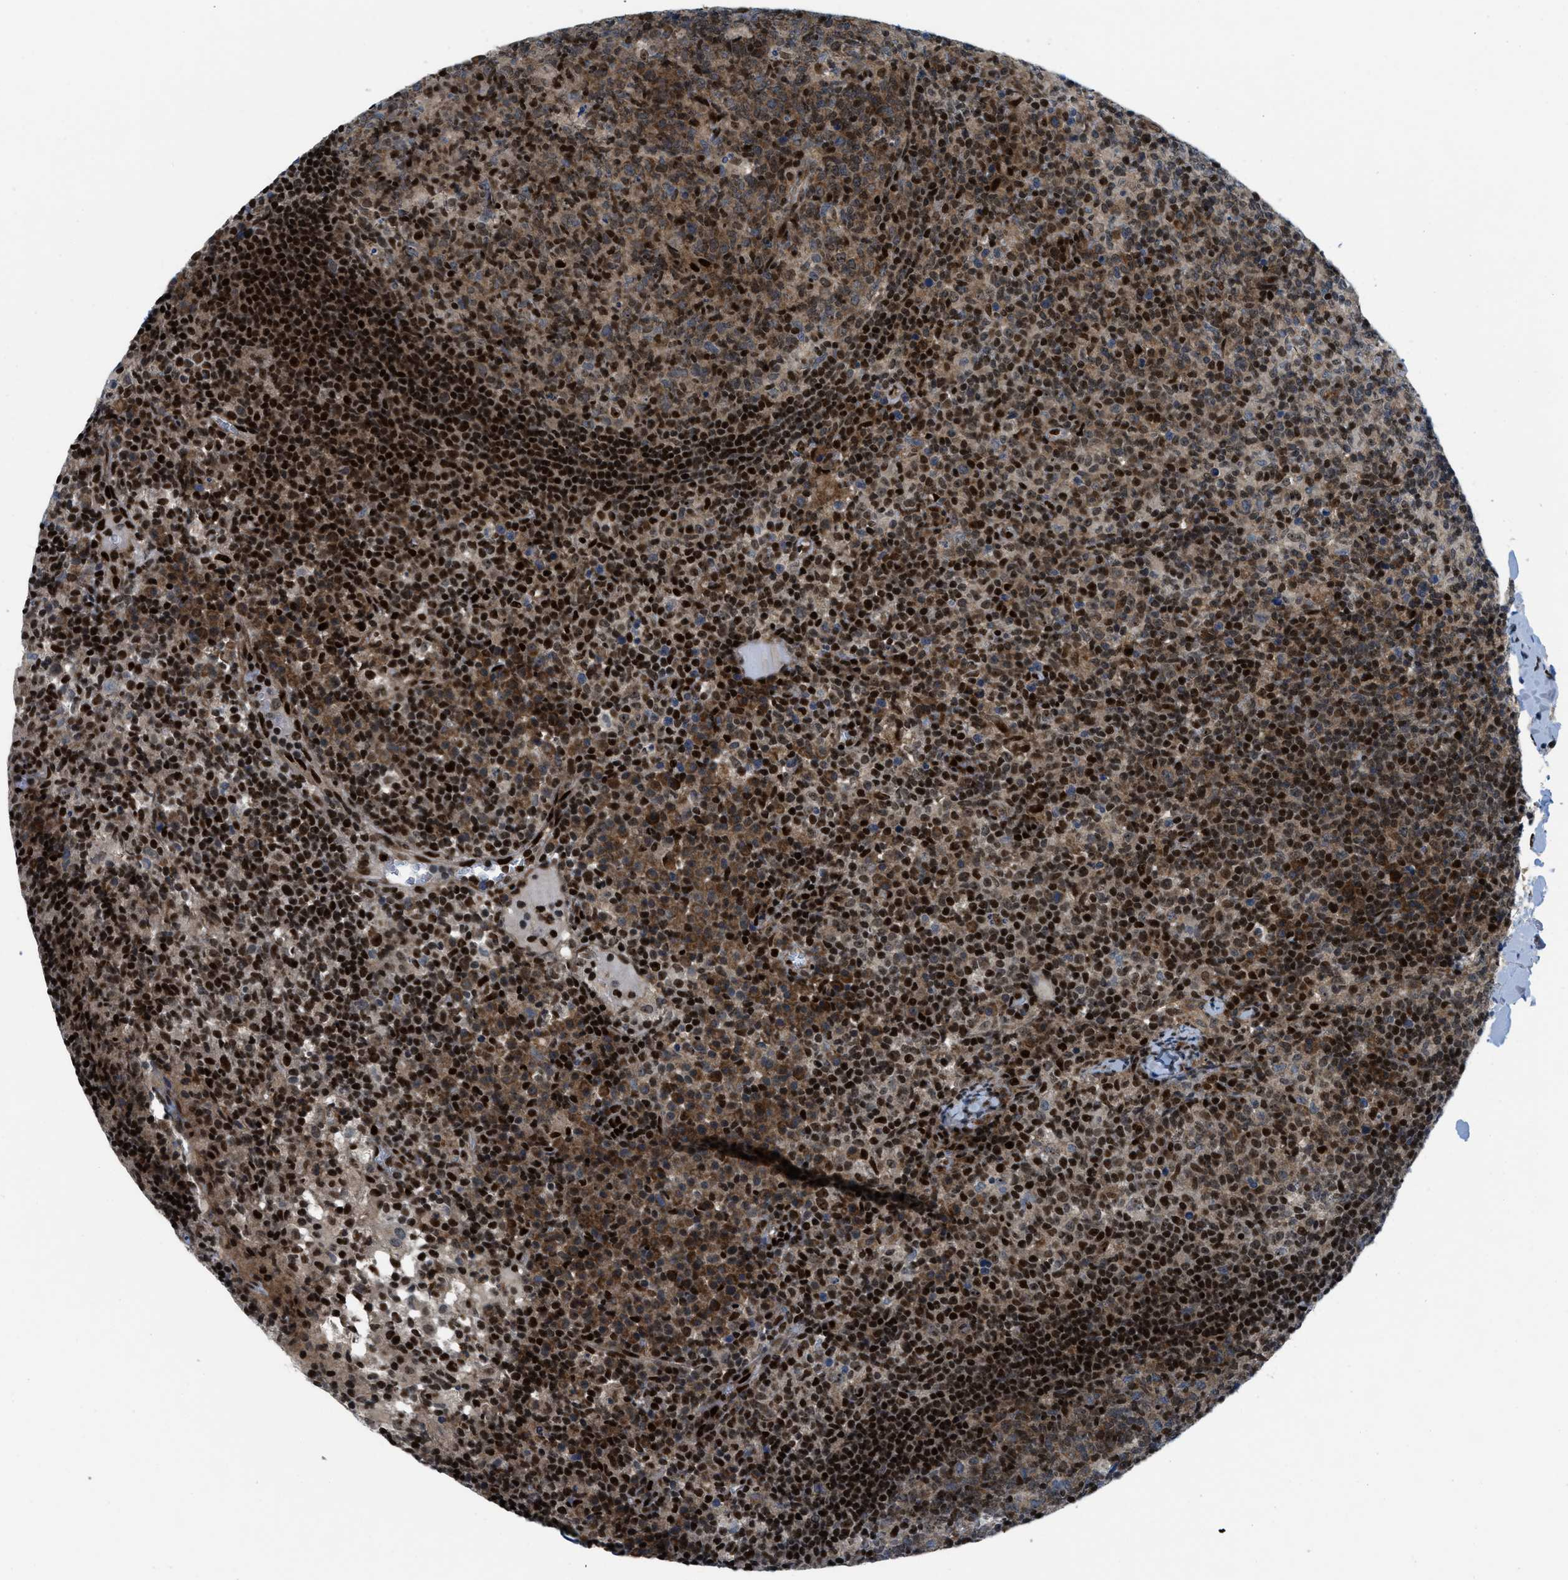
{"staining": {"intensity": "strong", "quantity": ">75%", "location": "cytoplasmic/membranous,nuclear"}, "tissue": "lymph node", "cell_type": "Germinal center cells", "image_type": "normal", "snomed": [{"axis": "morphology", "description": "Normal tissue, NOS"}, {"axis": "morphology", "description": "Inflammation, NOS"}, {"axis": "topography", "description": "Lymph node"}], "caption": "Immunohistochemistry (IHC) of unremarkable lymph node demonstrates high levels of strong cytoplasmic/membranous,nuclear staining in approximately >75% of germinal center cells. (Stains: DAB in brown, nuclei in blue, Microscopy: brightfield microscopy at high magnification).", "gene": "PPP2CB", "patient": {"sex": "male", "age": 55}}